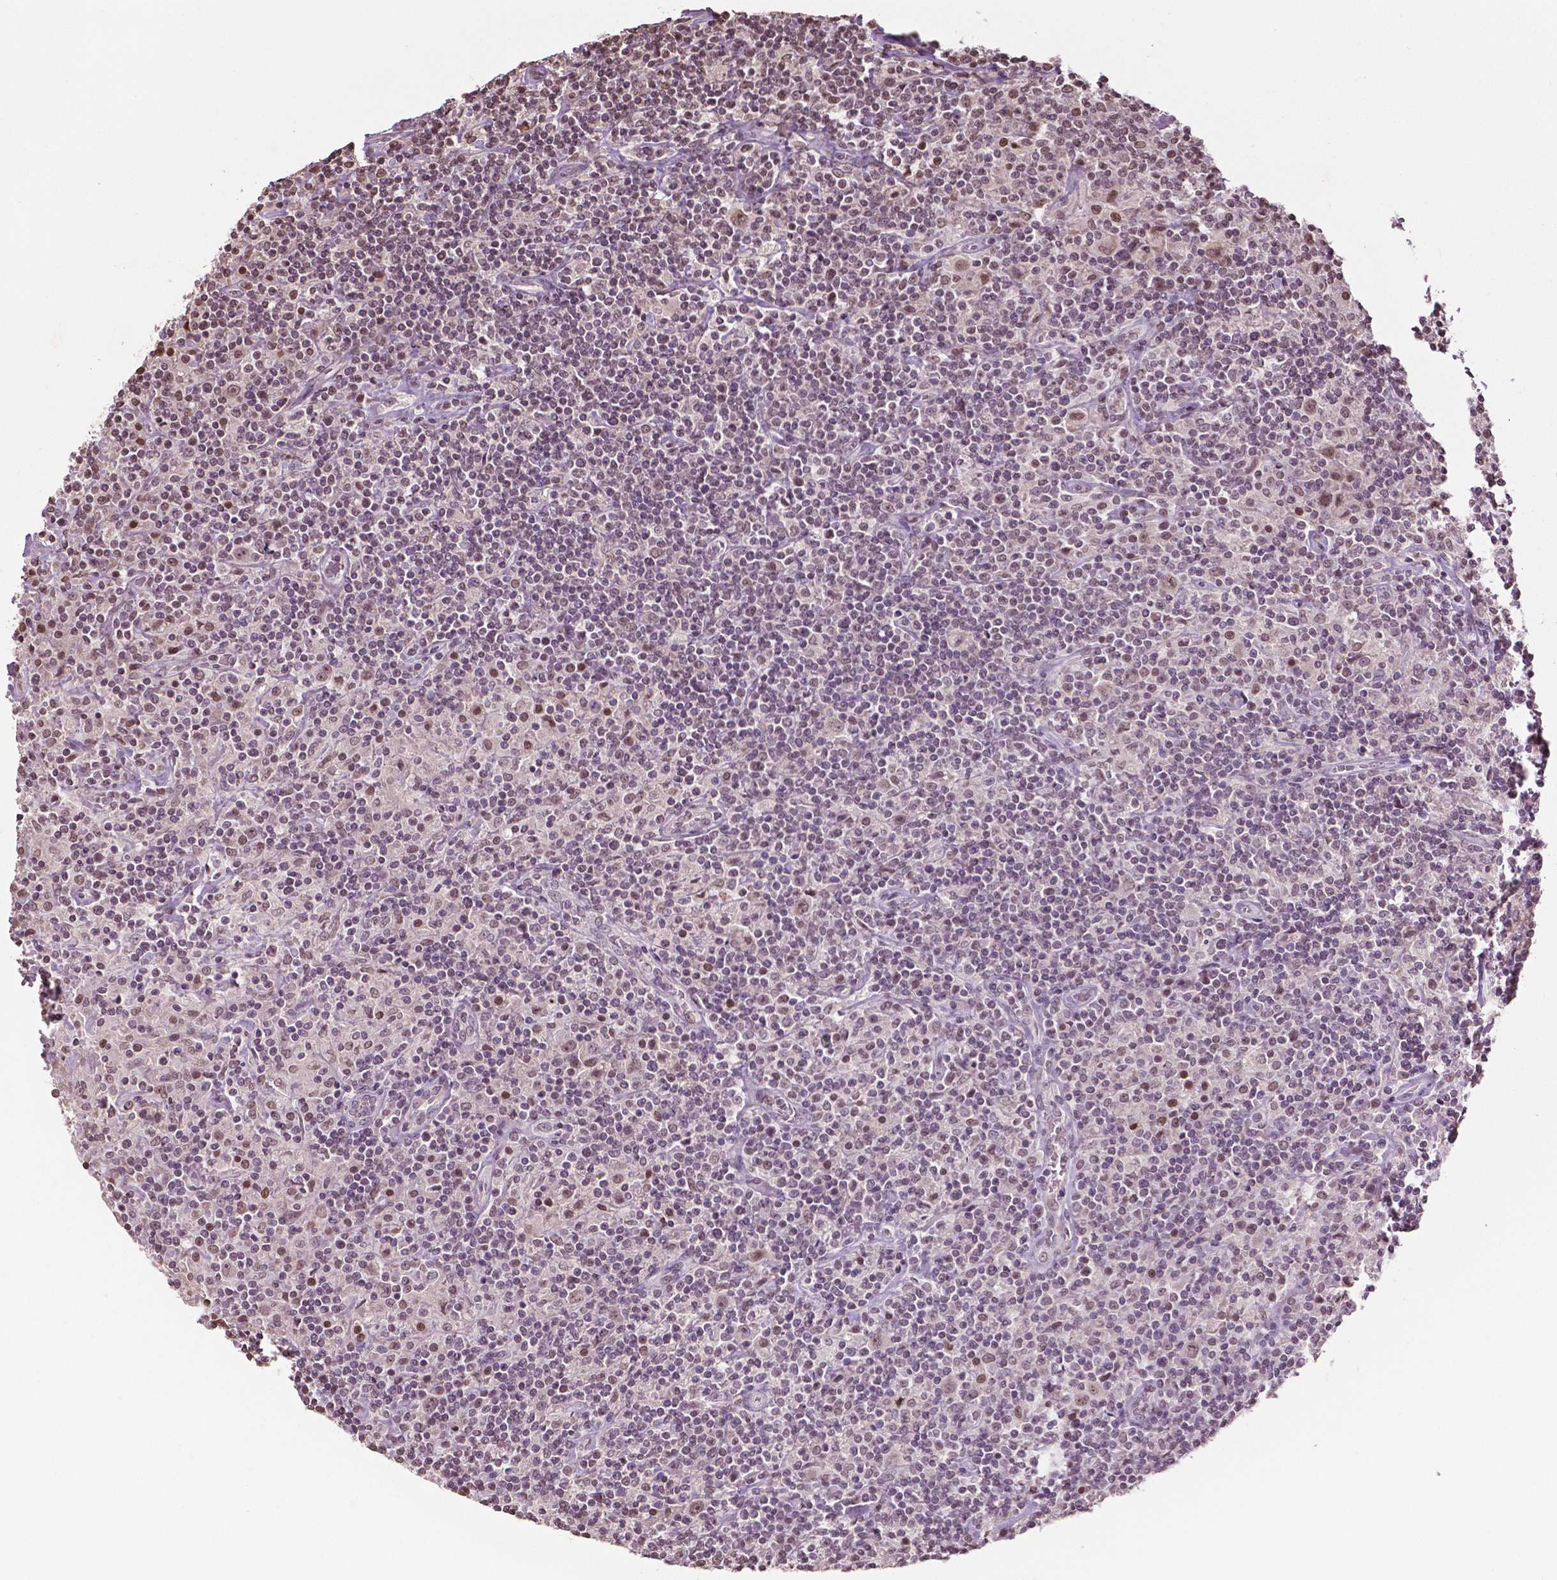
{"staining": {"intensity": "moderate", "quantity": ">75%", "location": "nuclear"}, "tissue": "lymphoma", "cell_type": "Tumor cells", "image_type": "cancer", "snomed": [{"axis": "morphology", "description": "Hodgkin's disease, NOS"}, {"axis": "topography", "description": "Lymph node"}], "caption": "Immunohistochemical staining of Hodgkin's disease shows medium levels of moderate nuclear positivity in about >75% of tumor cells.", "gene": "DEK", "patient": {"sex": "male", "age": 70}}